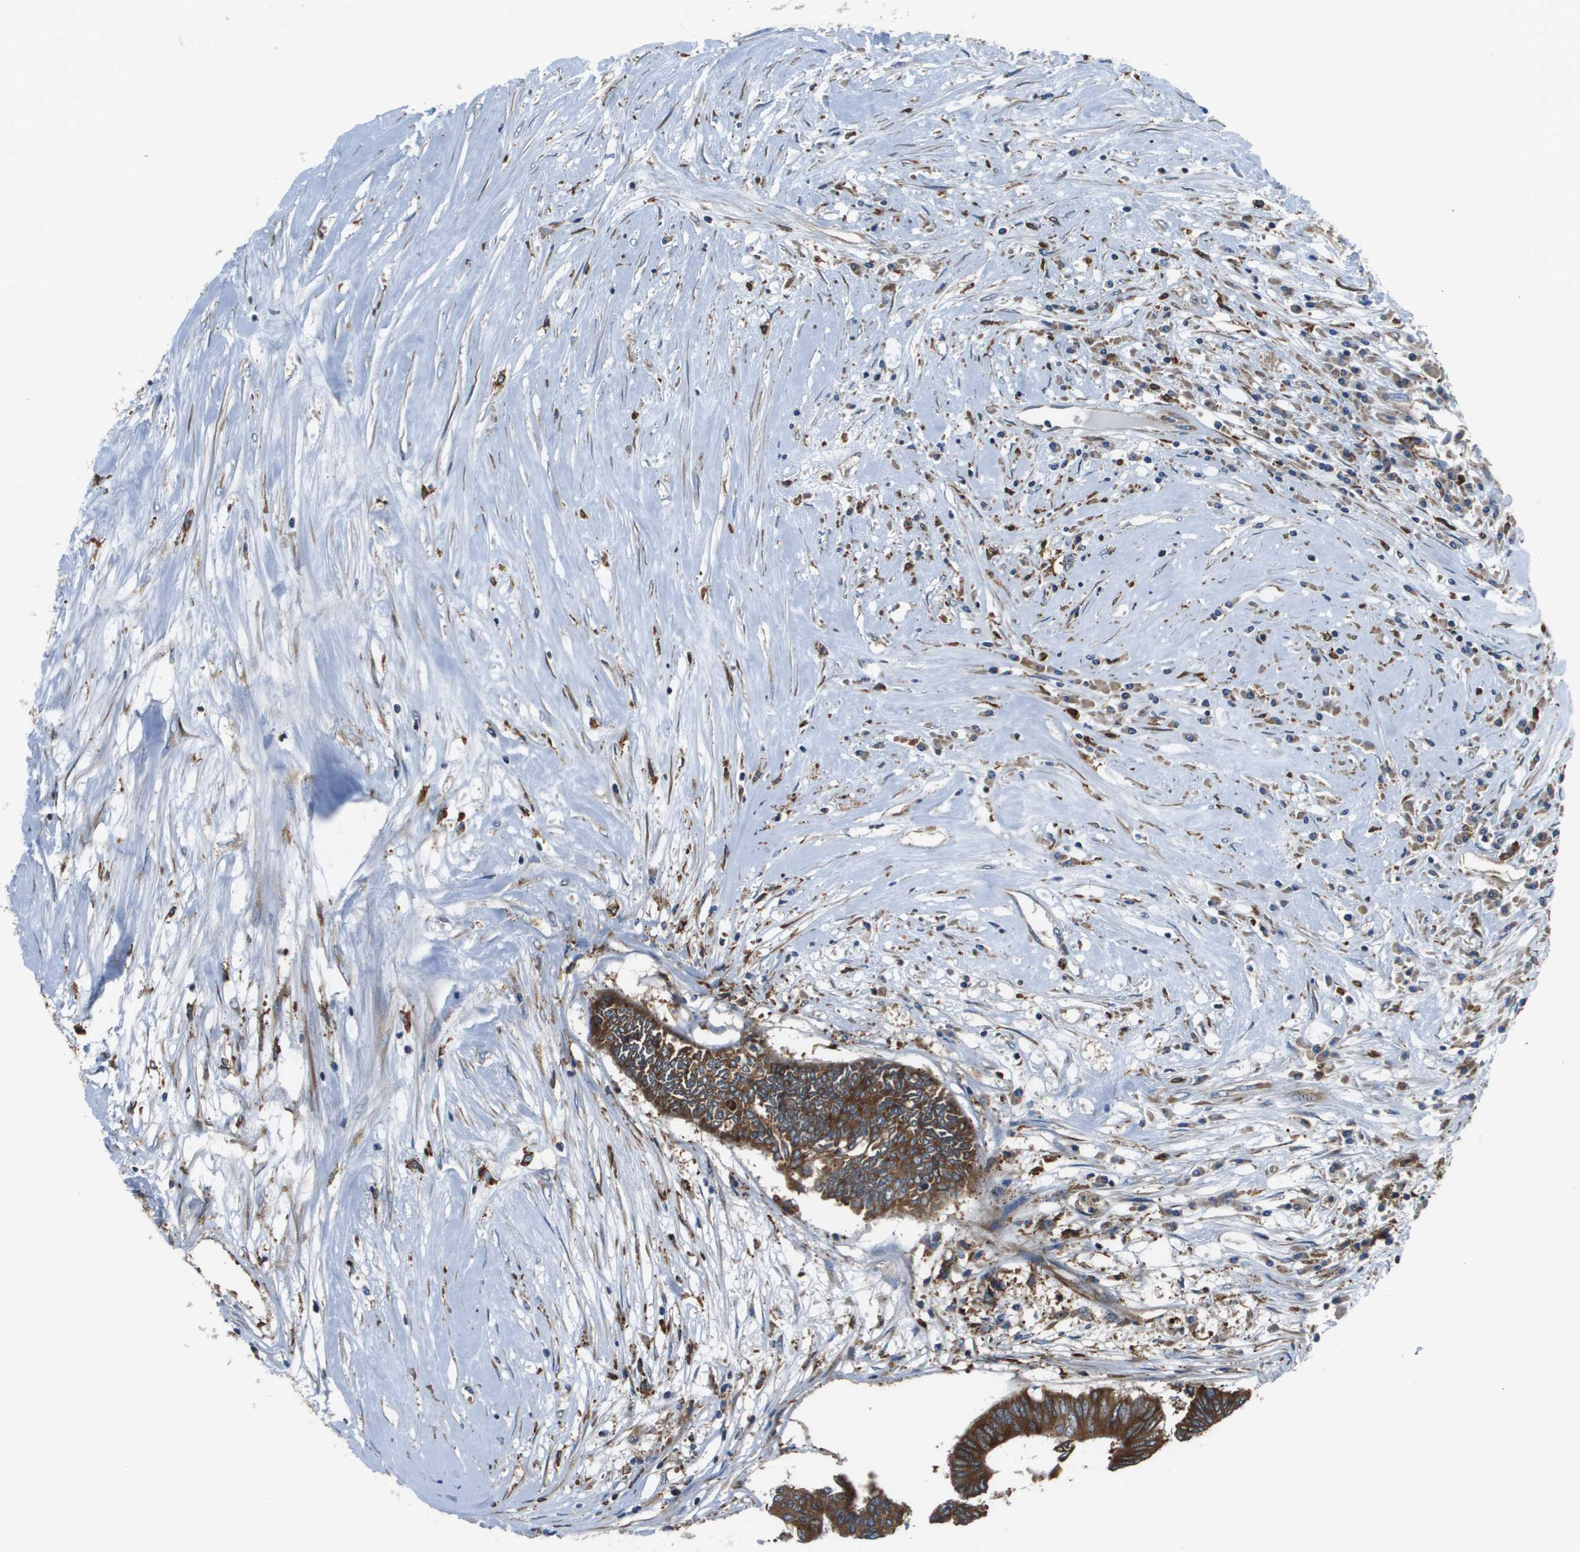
{"staining": {"intensity": "strong", "quantity": ">75%", "location": "cytoplasmic/membranous"}, "tissue": "colorectal cancer", "cell_type": "Tumor cells", "image_type": "cancer", "snomed": [{"axis": "morphology", "description": "Adenocarcinoma, NOS"}, {"axis": "topography", "description": "Rectum"}], "caption": "Protein staining exhibits strong cytoplasmic/membranous expression in approximately >75% of tumor cells in colorectal cancer.", "gene": "CNPY3", "patient": {"sex": "male", "age": 63}}